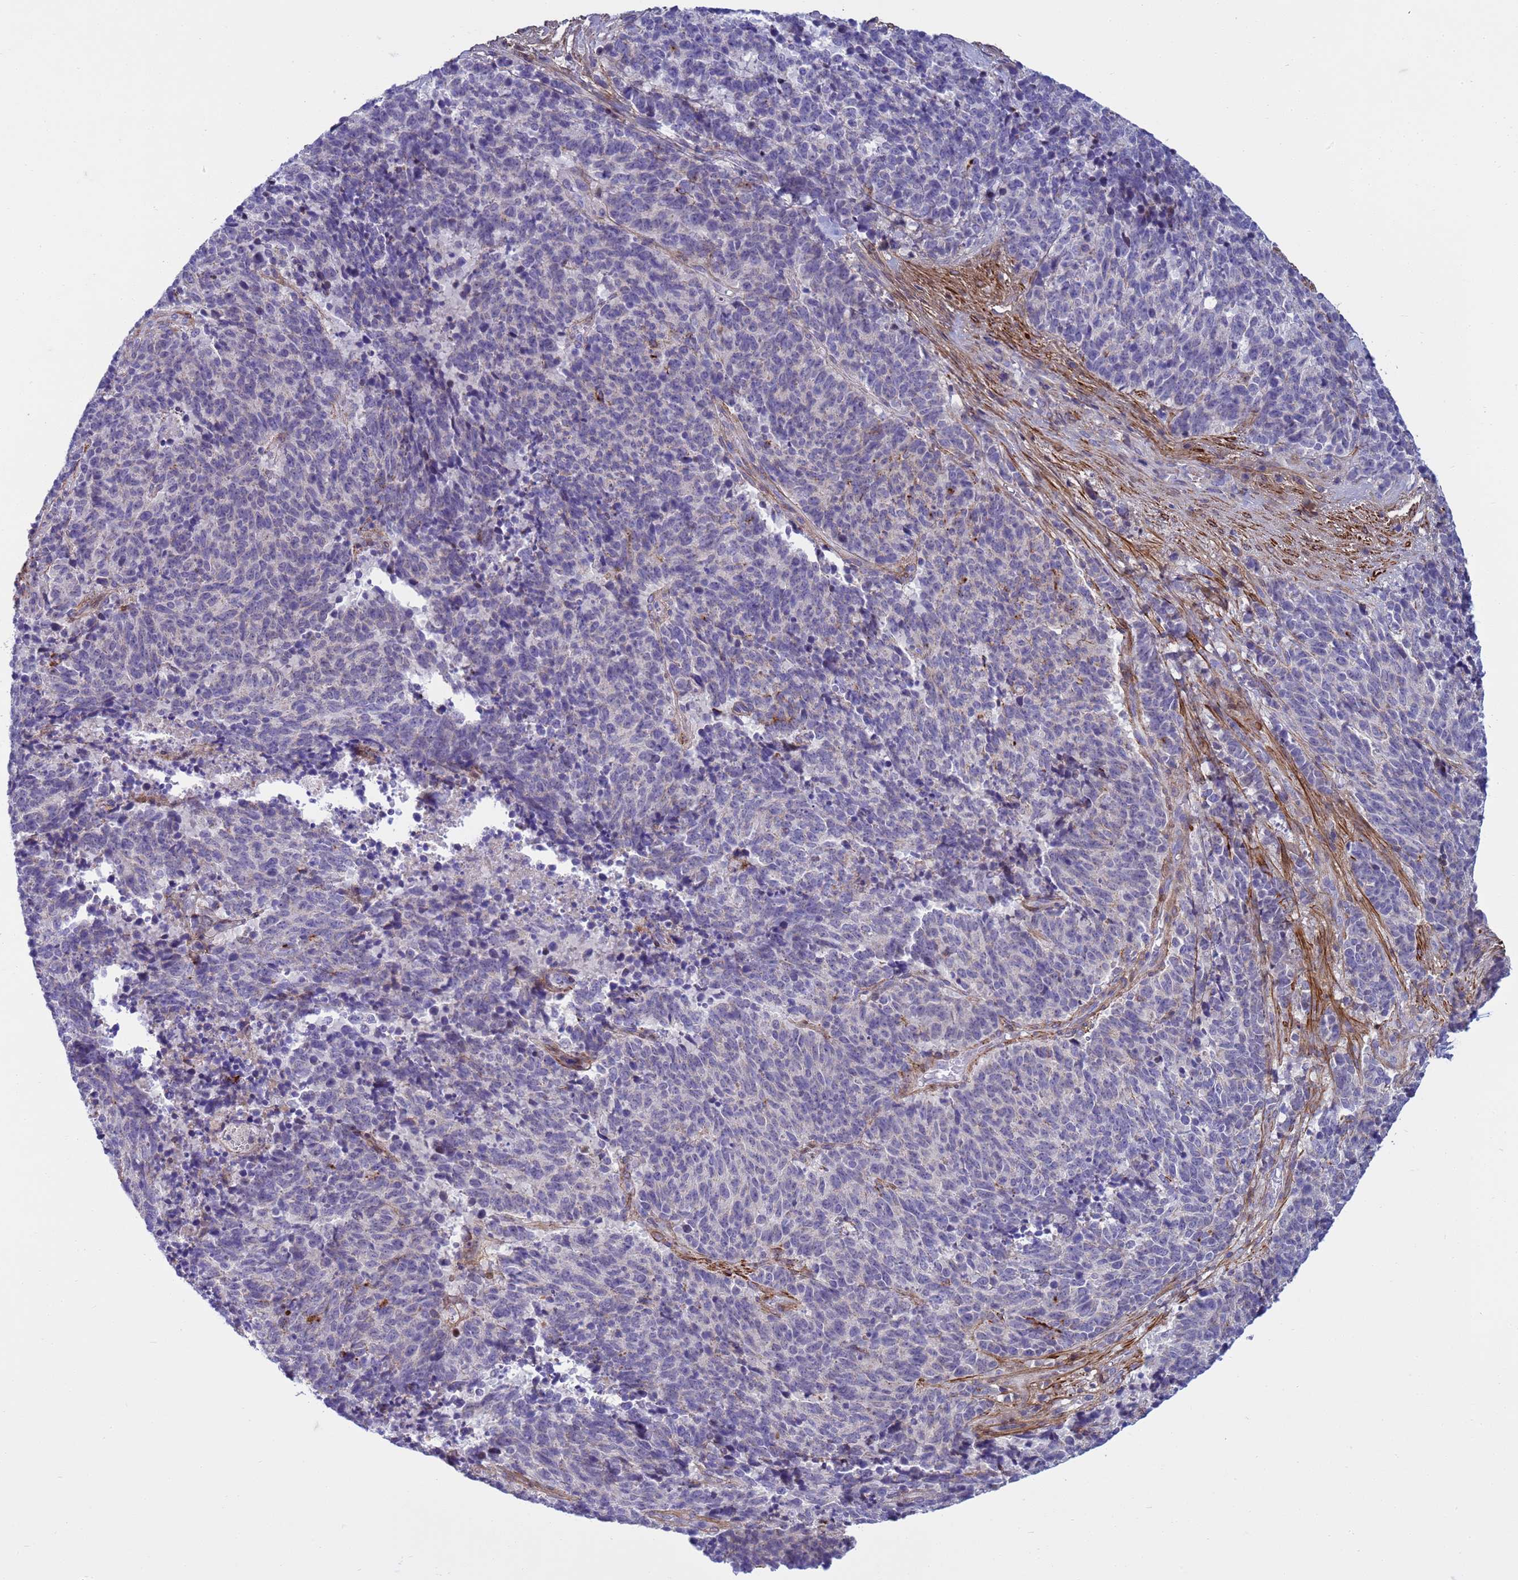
{"staining": {"intensity": "negative", "quantity": "none", "location": "none"}, "tissue": "cervical cancer", "cell_type": "Tumor cells", "image_type": "cancer", "snomed": [{"axis": "morphology", "description": "Squamous cell carcinoma, NOS"}, {"axis": "topography", "description": "Cervix"}], "caption": "Tumor cells are negative for protein expression in human cervical cancer (squamous cell carcinoma).", "gene": "P2RX7", "patient": {"sex": "female", "age": 29}}